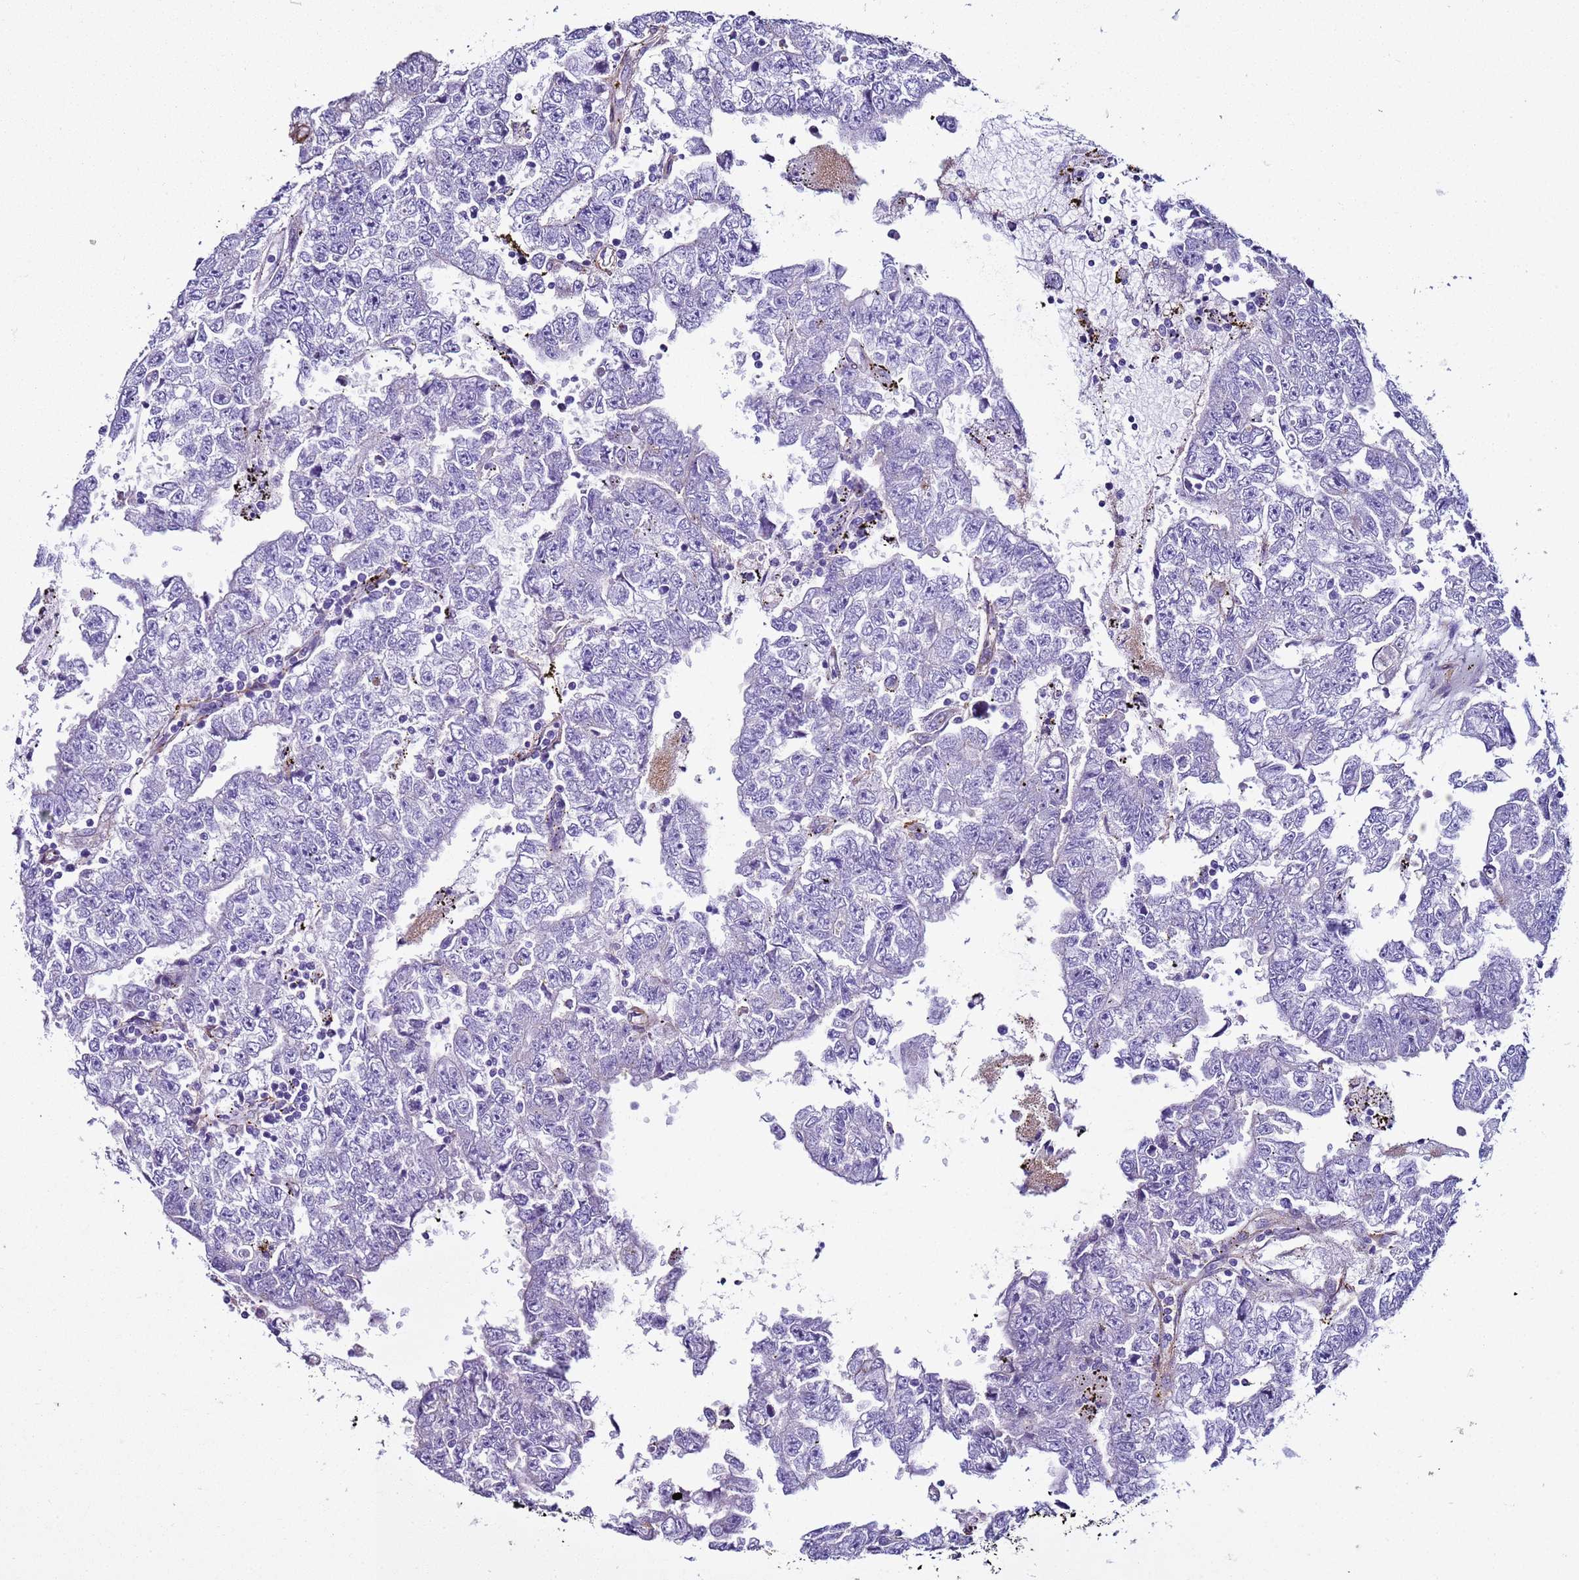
{"staining": {"intensity": "negative", "quantity": "none", "location": "none"}, "tissue": "testis cancer", "cell_type": "Tumor cells", "image_type": "cancer", "snomed": [{"axis": "morphology", "description": "Carcinoma, Embryonal, NOS"}, {"axis": "topography", "description": "Testis"}], "caption": "Immunohistochemistry histopathology image of neoplastic tissue: testis cancer stained with DAB reveals no significant protein staining in tumor cells.", "gene": "RABL2B", "patient": {"sex": "male", "age": 25}}